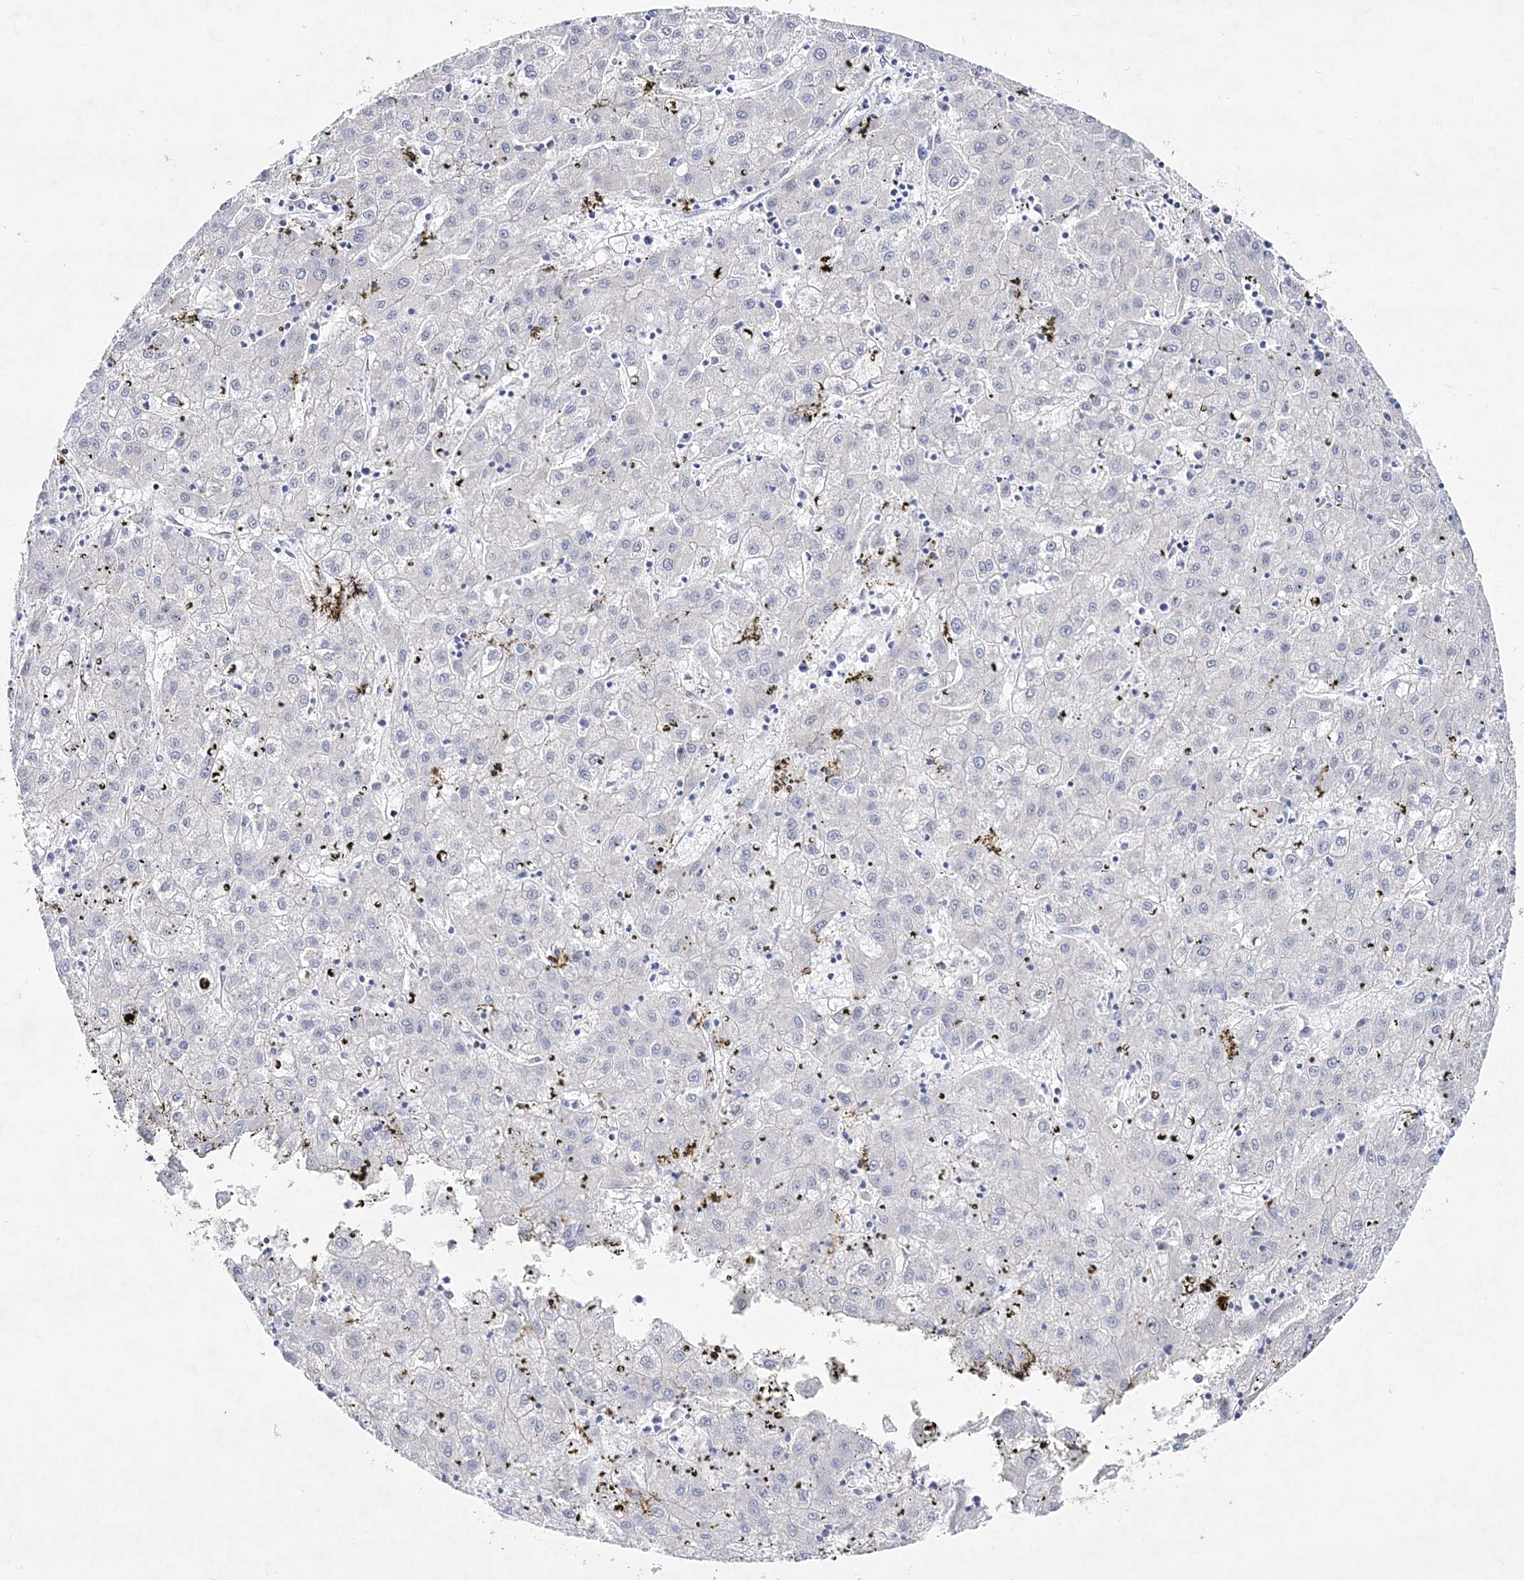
{"staining": {"intensity": "negative", "quantity": "none", "location": "none"}, "tissue": "liver cancer", "cell_type": "Tumor cells", "image_type": "cancer", "snomed": [{"axis": "morphology", "description": "Carcinoma, Hepatocellular, NOS"}, {"axis": "topography", "description": "Liver"}], "caption": "Immunohistochemistry of hepatocellular carcinoma (liver) shows no expression in tumor cells.", "gene": "SPINK7", "patient": {"sex": "male", "age": 72}}